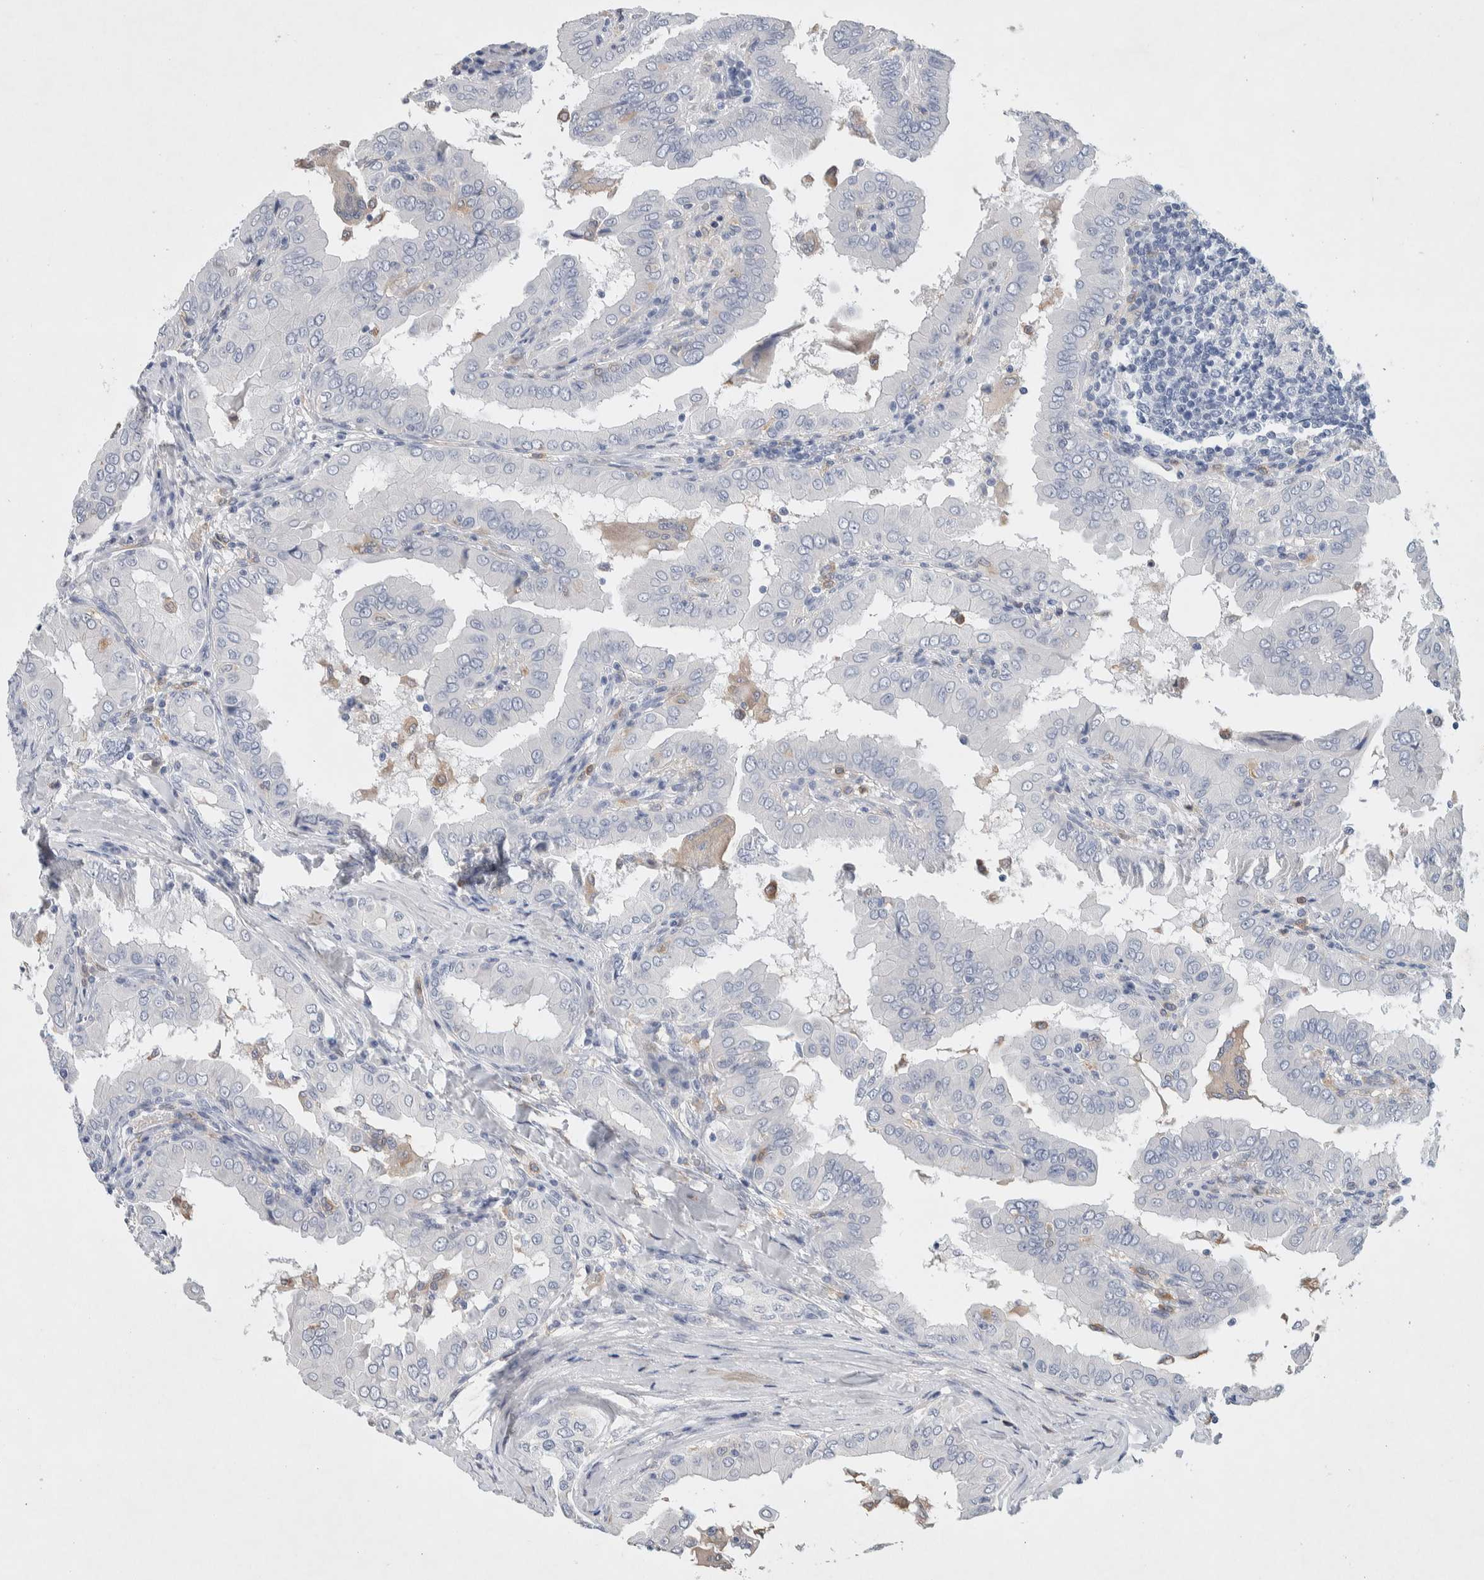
{"staining": {"intensity": "negative", "quantity": "none", "location": "none"}, "tissue": "thyroid cancer", "cell_type": "Tumor cells", "image_type": "cancer", "snomed": [{"axis": "morphology", "description": "Papillary adenocarcinoma, NOS"}, {"axis": "topography", "description": "Thyroid gland"}], "caption": "Immunohistochemical staining of thyroid papillary adenocarcinoma reveals no significant staining in tumor cells. Nuclei are stained in blue.", "gene": "NCF2", "patient": {"sex": "male", "age": 33}}